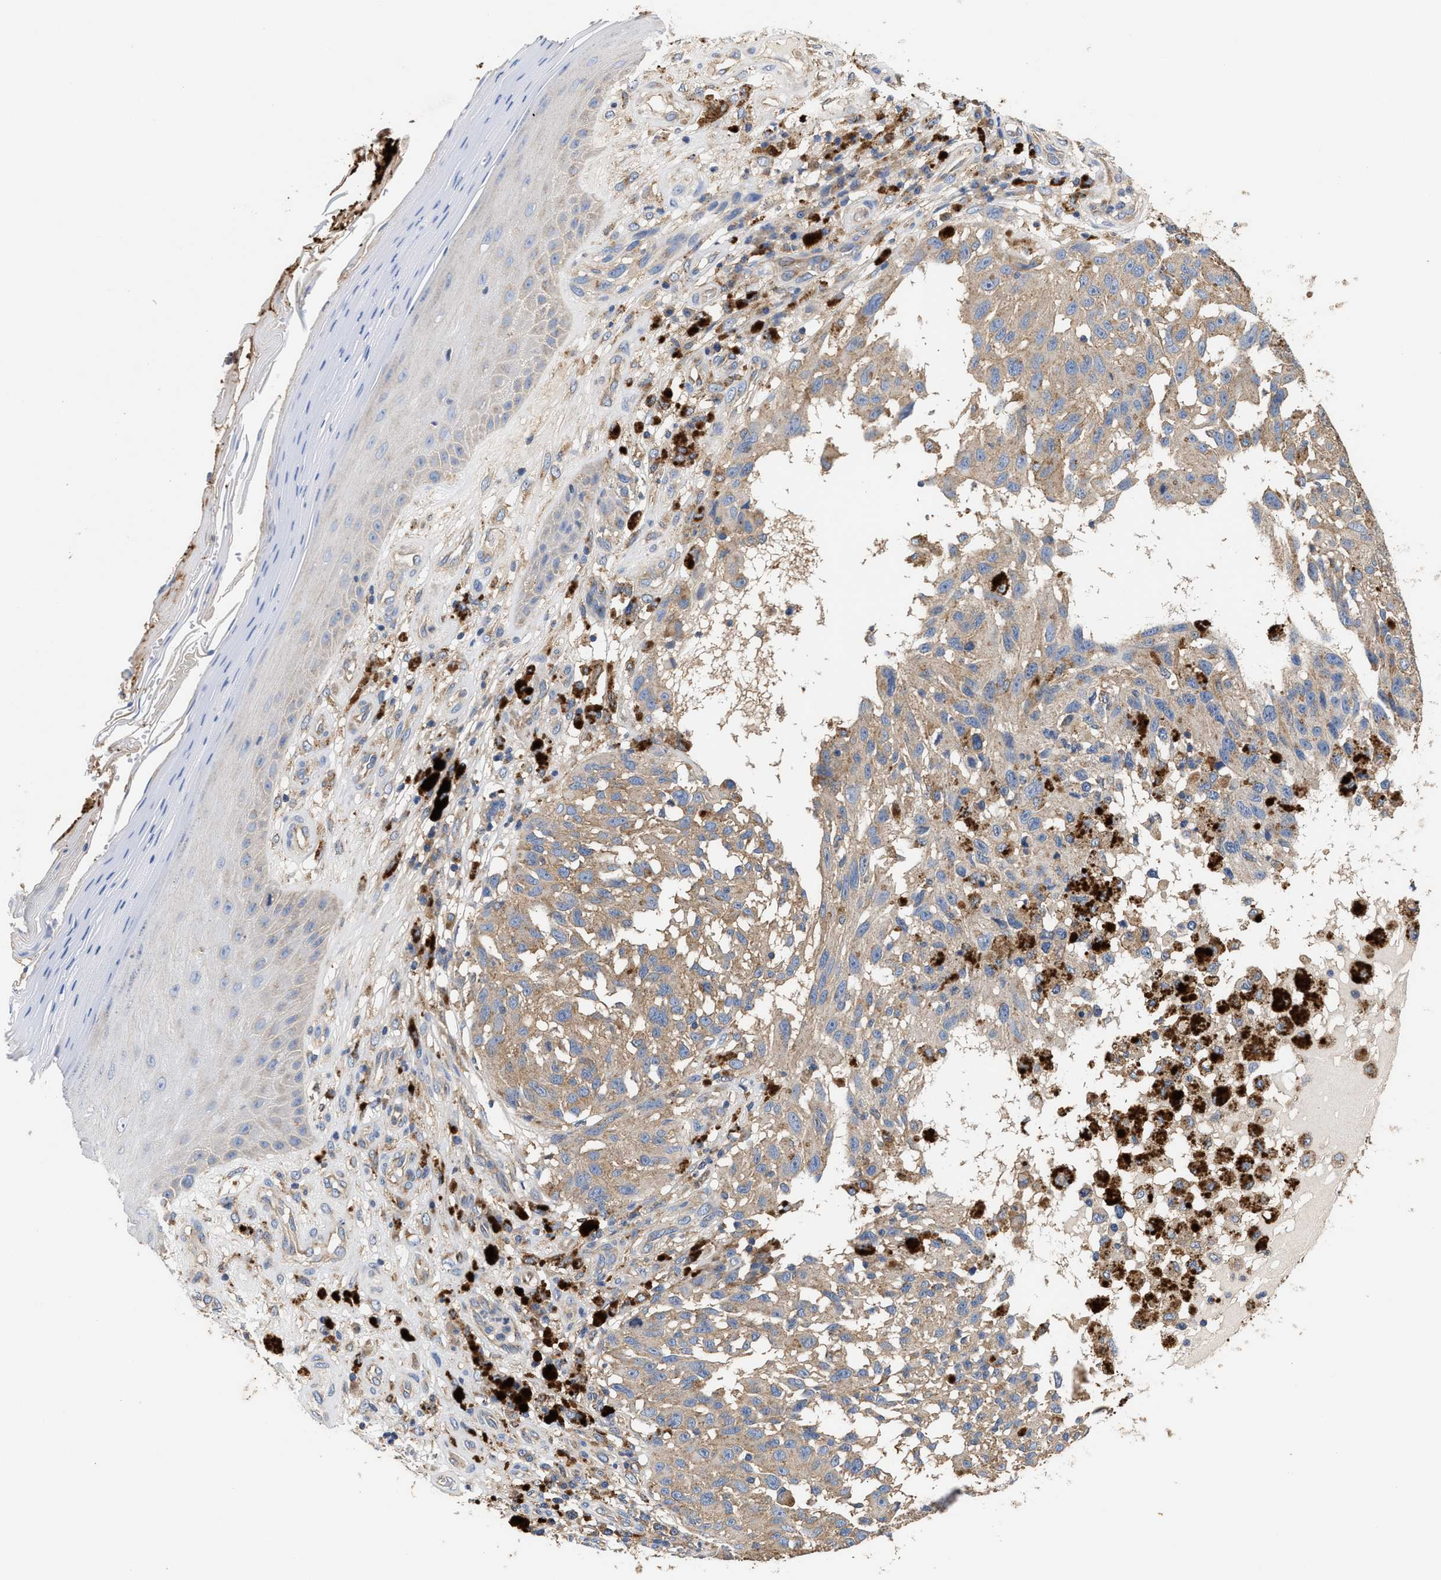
{"staining": {"intensity": "weak", "quantity": ">75%", "location": "cytoplasmic/membranous"}, "tissue": "melanoma", "cell_type": "Tumor cells", "image_type": "cancer", "snomed": [{"axis": "morphology", "description": "Malignant melanoma, NOS"}, {"axis": "topography", "description": "Skin"}], "caption": "A brown stain shows weak cytoplasmic/membranous positivity of a protein in malignant melanoma tumor cells. (DAB (3,3'-diaminobenzidine) IHC, brown staining for protein, blue staining for nuclei).", "gene": "KLB", "patient": {"sex": "female", "age": 73}}